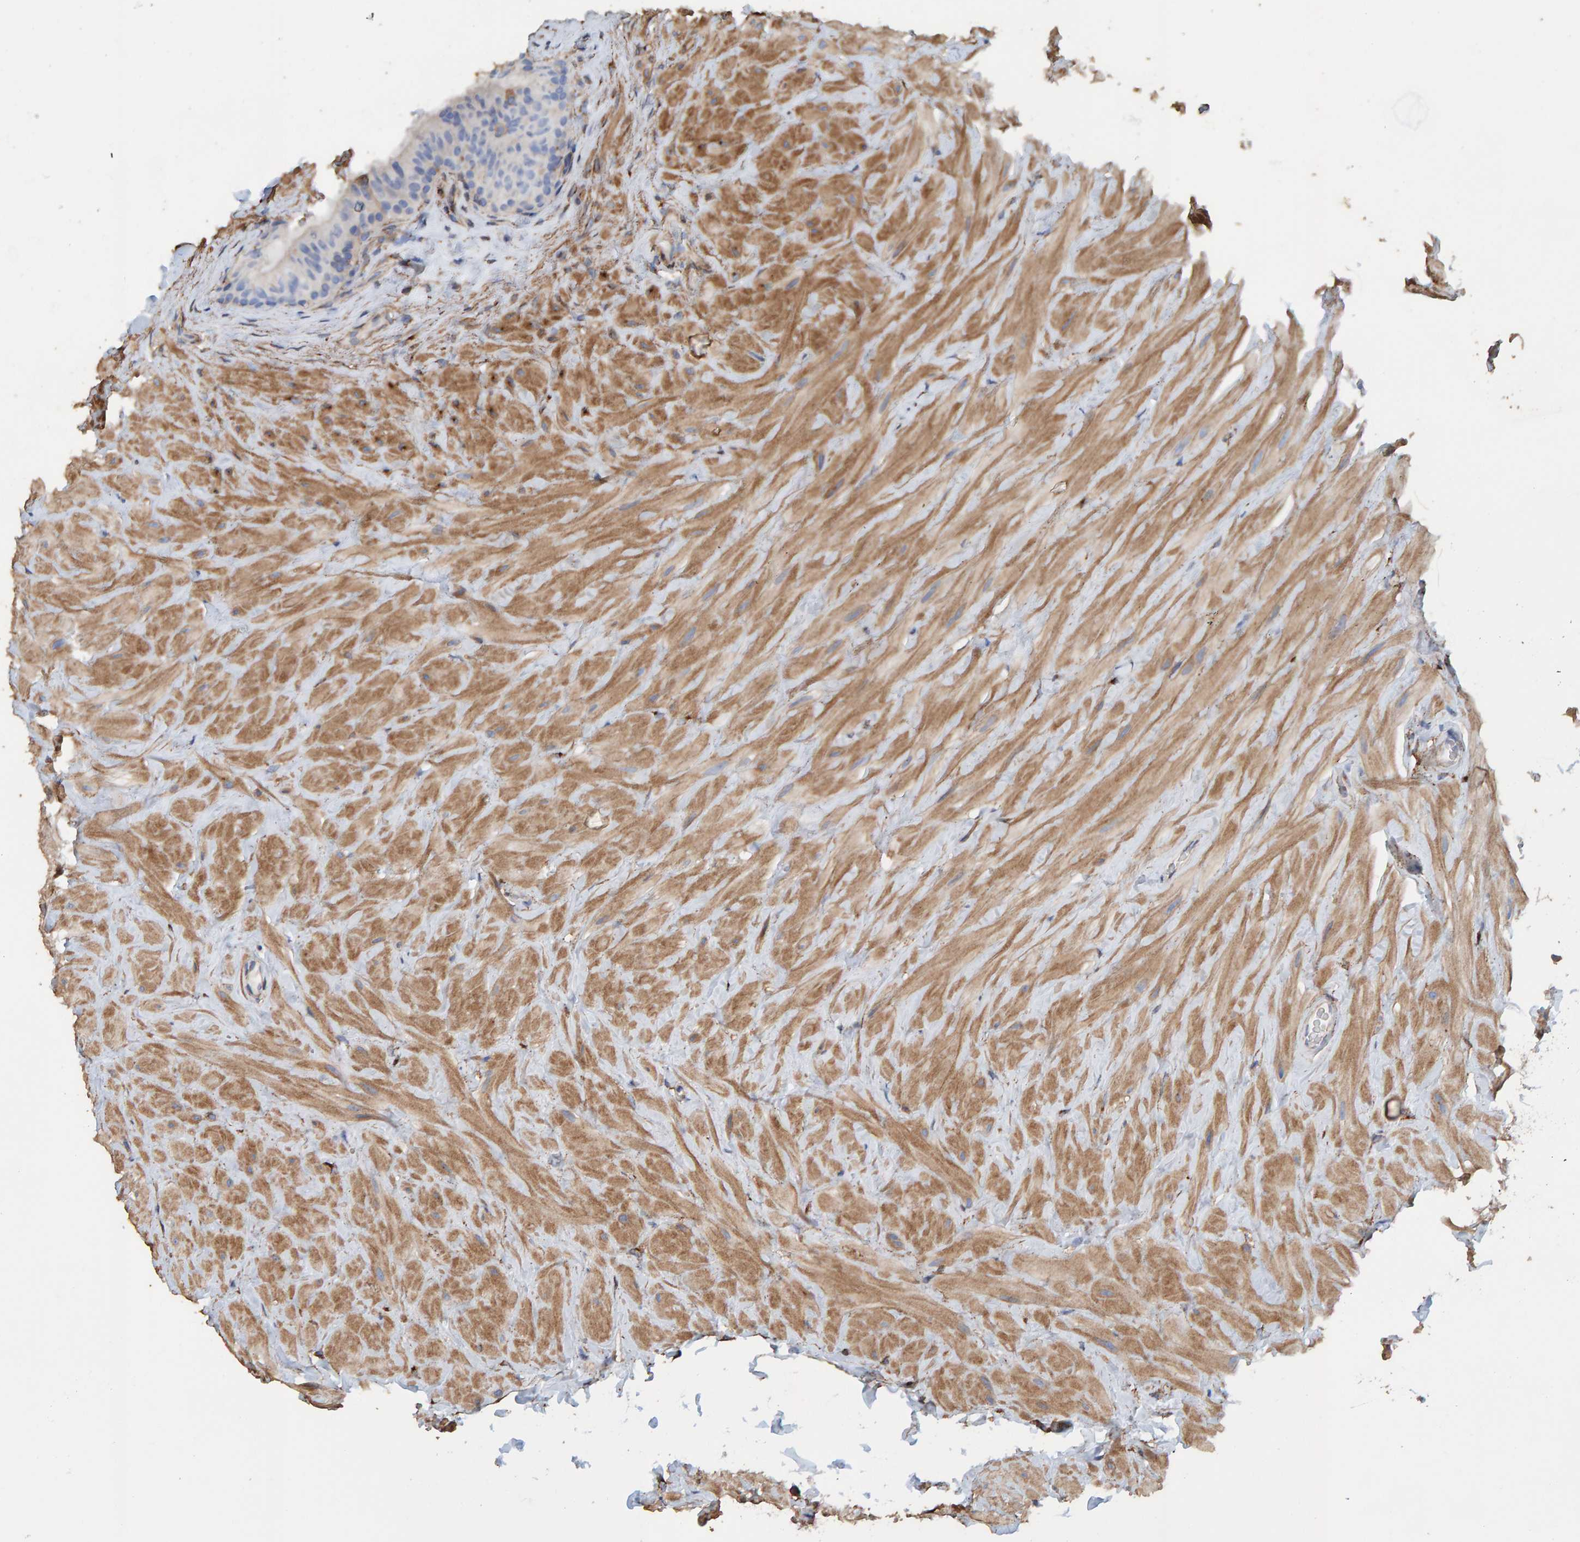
{"staining": {"intensity": "negative", "quantity": "none", "location": "none"}, "tissue": "epididymis", "cell_type": "Glandular cells", "image_type": "normal", "snomed": [{"axis": "morphology", "description": "Normal tissue, NOS"}, {"axis": "topography", "description": "Vascular tissue"}, {"axis": "topography", "description": "Epididymis"}], "caption": "Epididymis stained for a protein using immunohistochemistry demonstrates no expression glandular cells.", "gene": "LRP1", "patient": {"sex": "male", "age": 49}}